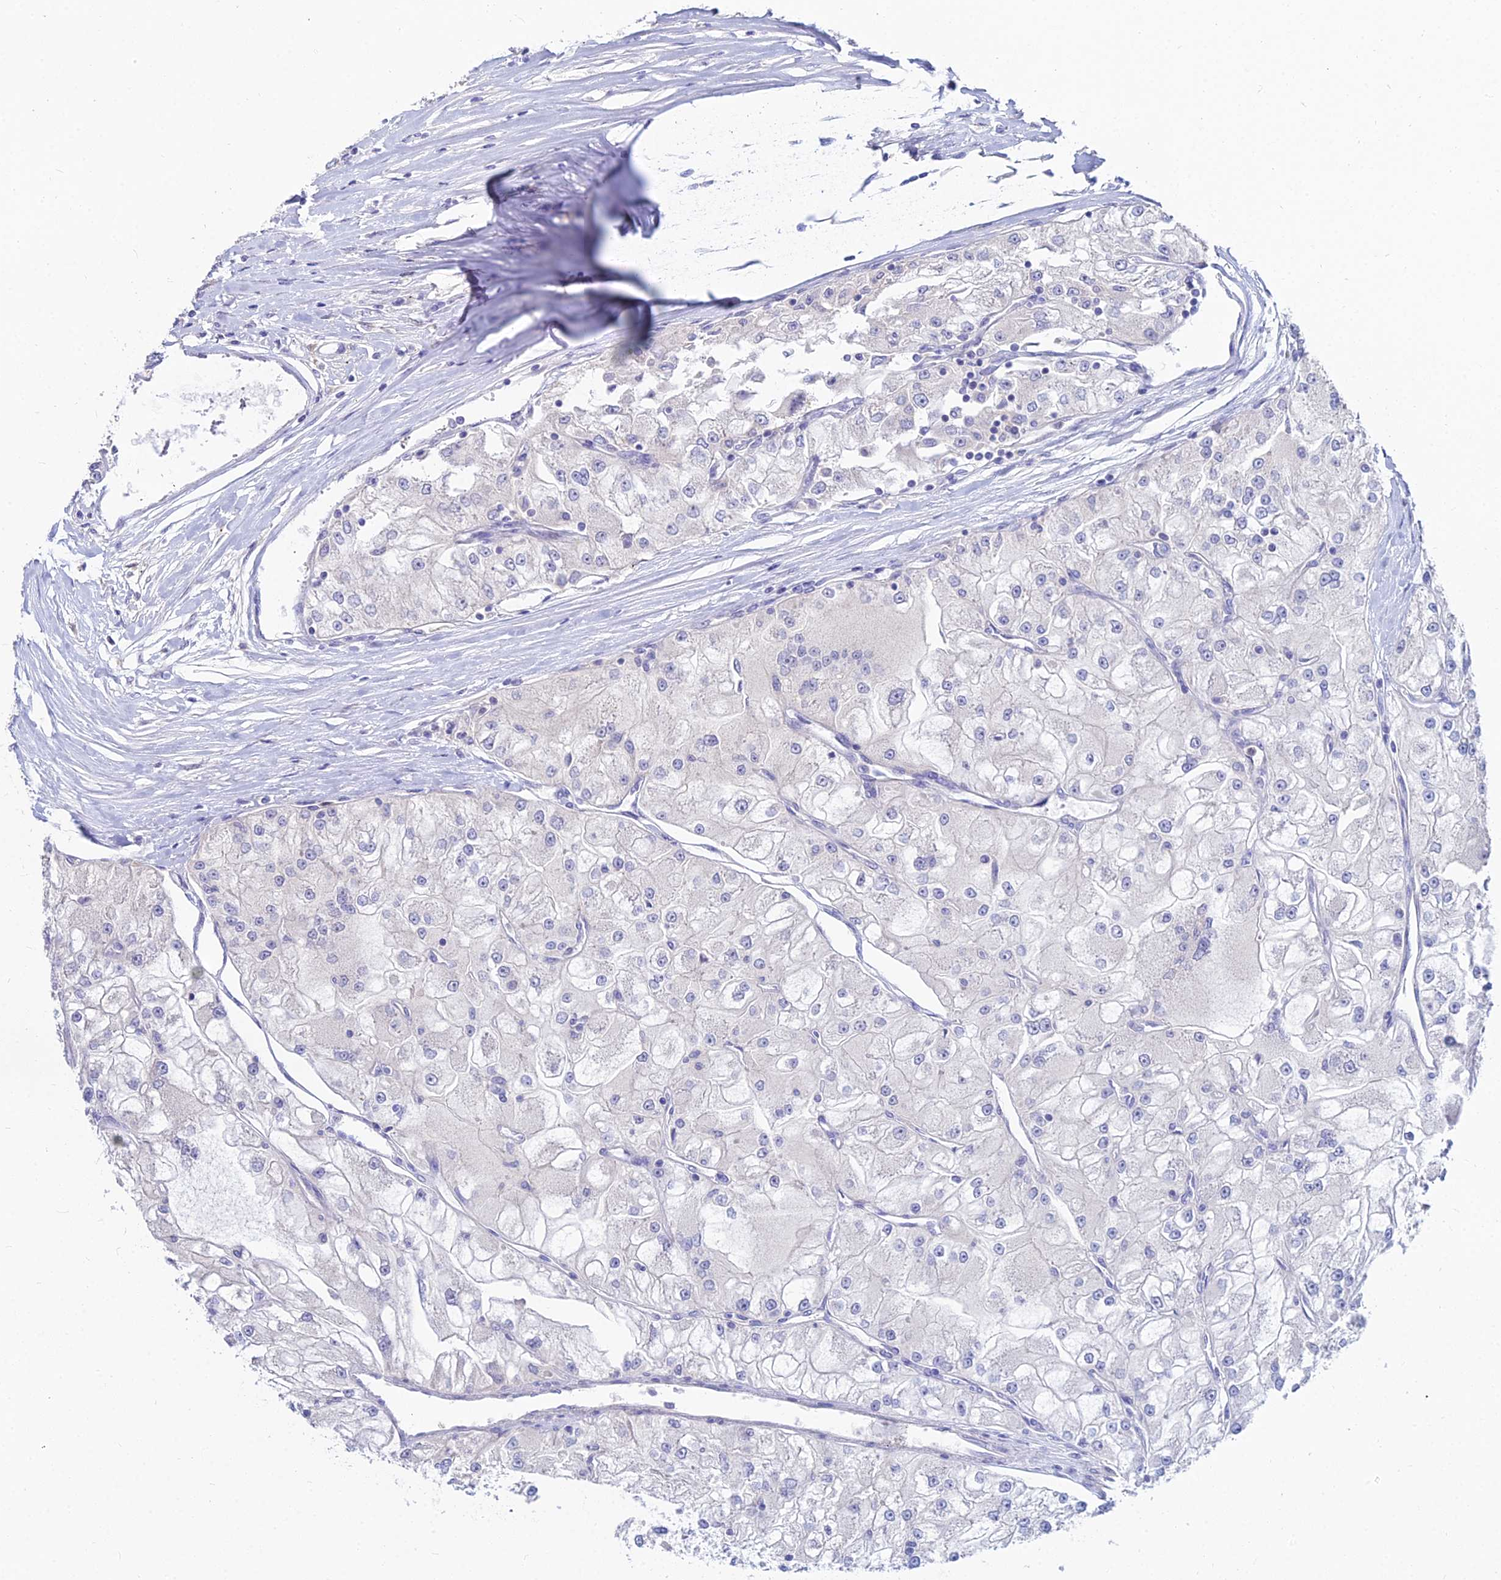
{"staining": {"intensity": "negative", "quantity": "none", "location": "none"}, "tissue": "renal cancer", "cell_type": "Tumor cells", "image_type": "cancer", "snomed": [{"axis": "morphology", "description": "Adenocarcinoma, NOS"}, {"axis": "topography", "description": "Kidney"}], "caption": "This is a micrograph of immunohistochemistry (IHC) staining of renal cancer, which shows no positivity in tumor cells.", "gene": "GOLGA6D", "patient": {"sex": "female", "age": 72}}